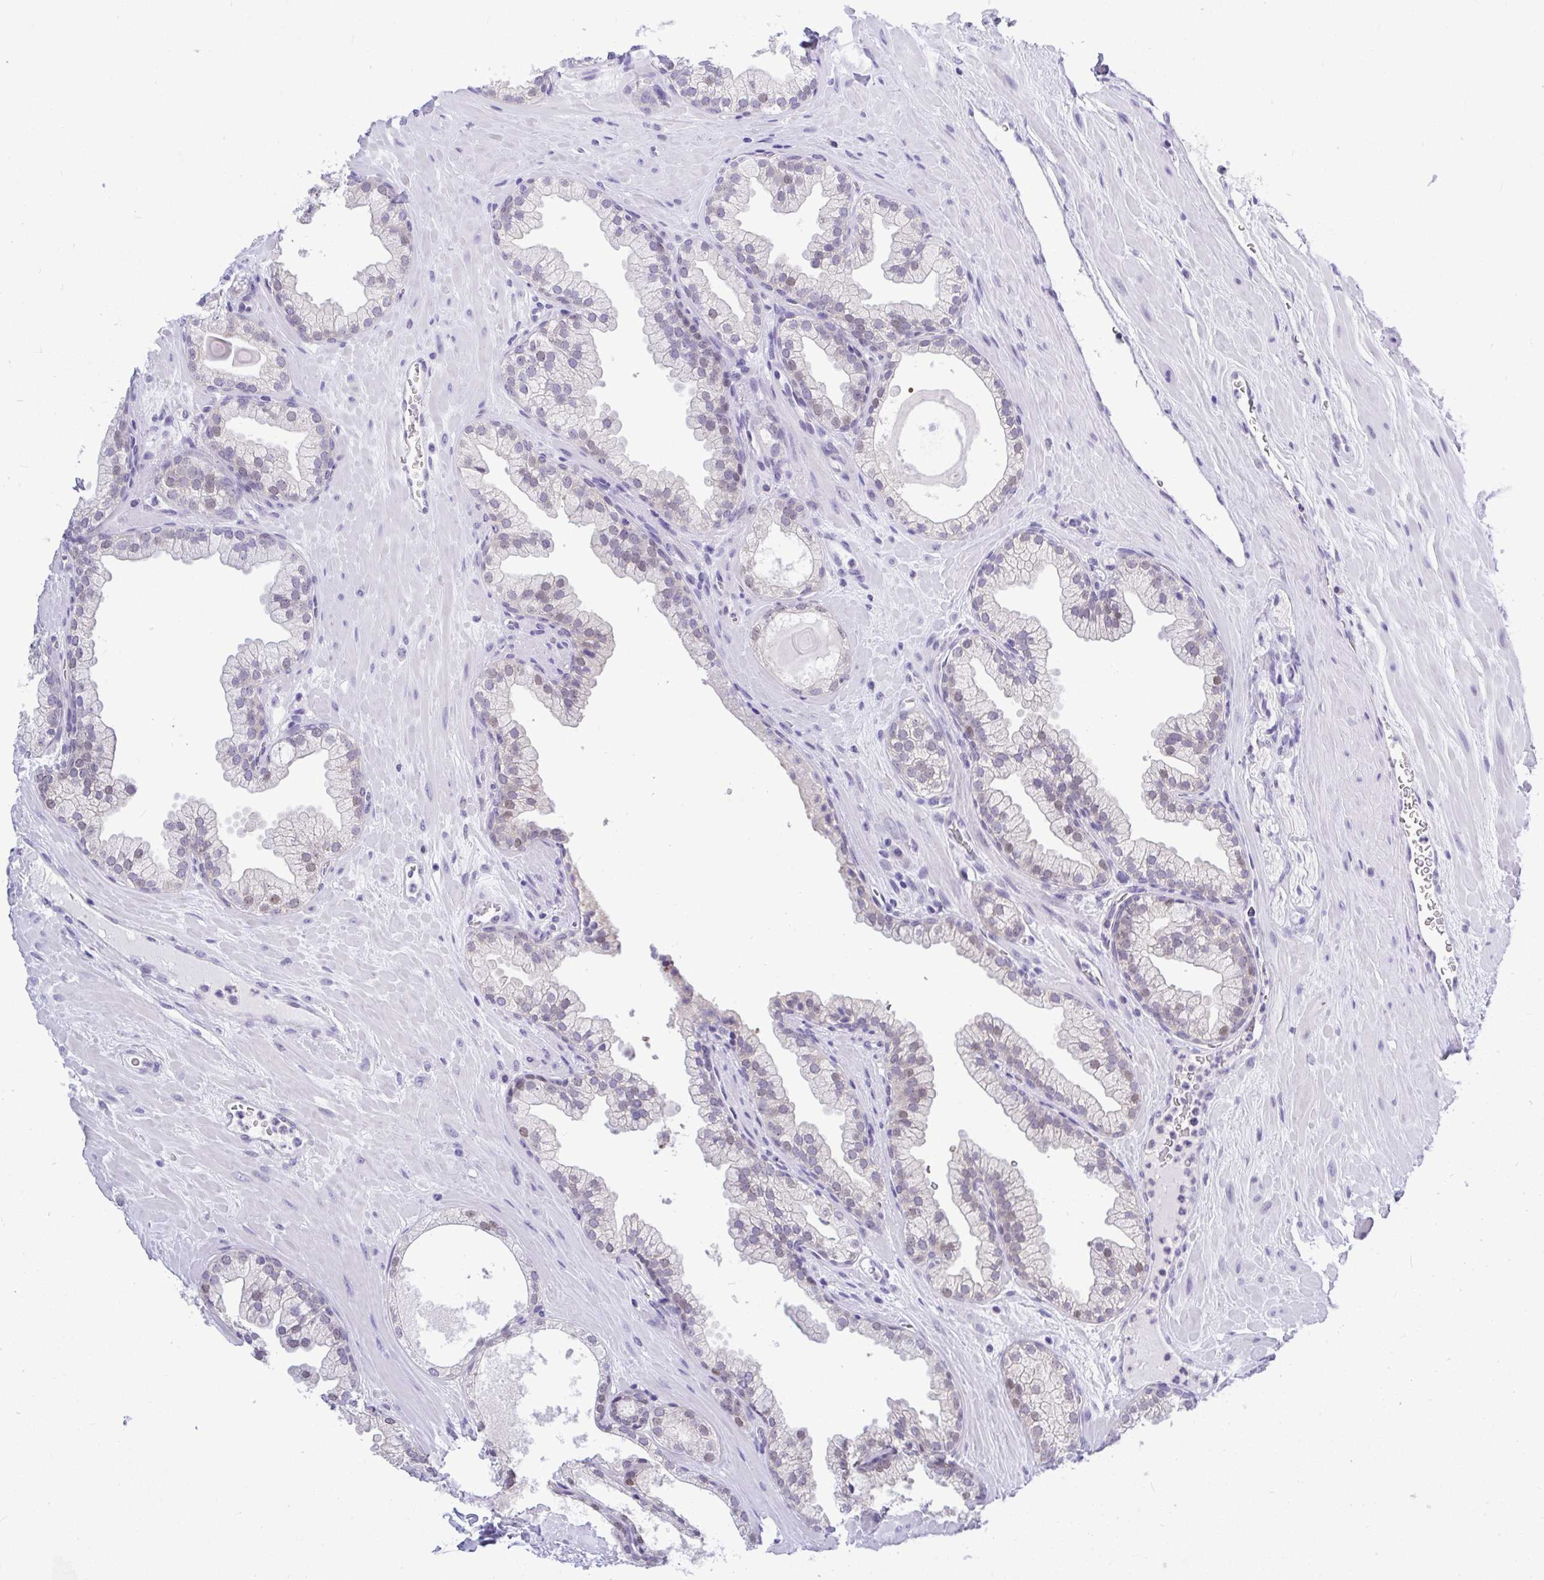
{"staining": {"intensity": "weak", "quantity": "25%-75%", "location": "nuclear"}, "tissue": "prostate", "cell_type": "Glandular cells", "image_type": "normal", "snomed": [{"axis": "morphology", "description": "Normal tissue, NOS"}, {"axis": "topography", "description": "Prostate"}, {"axis": "topography", "description": "Peripheral nerve tissue"}], "caption": "IHC photomicrograph of normal prostate: human prostate stained using IHC exhibits low levels of weak protein expression localized specifically in the nuclear of glandular cells, appearing as a nuclear brown color.", "gene": "THOP1", "patient": {"sex": "male", "age": 61}}